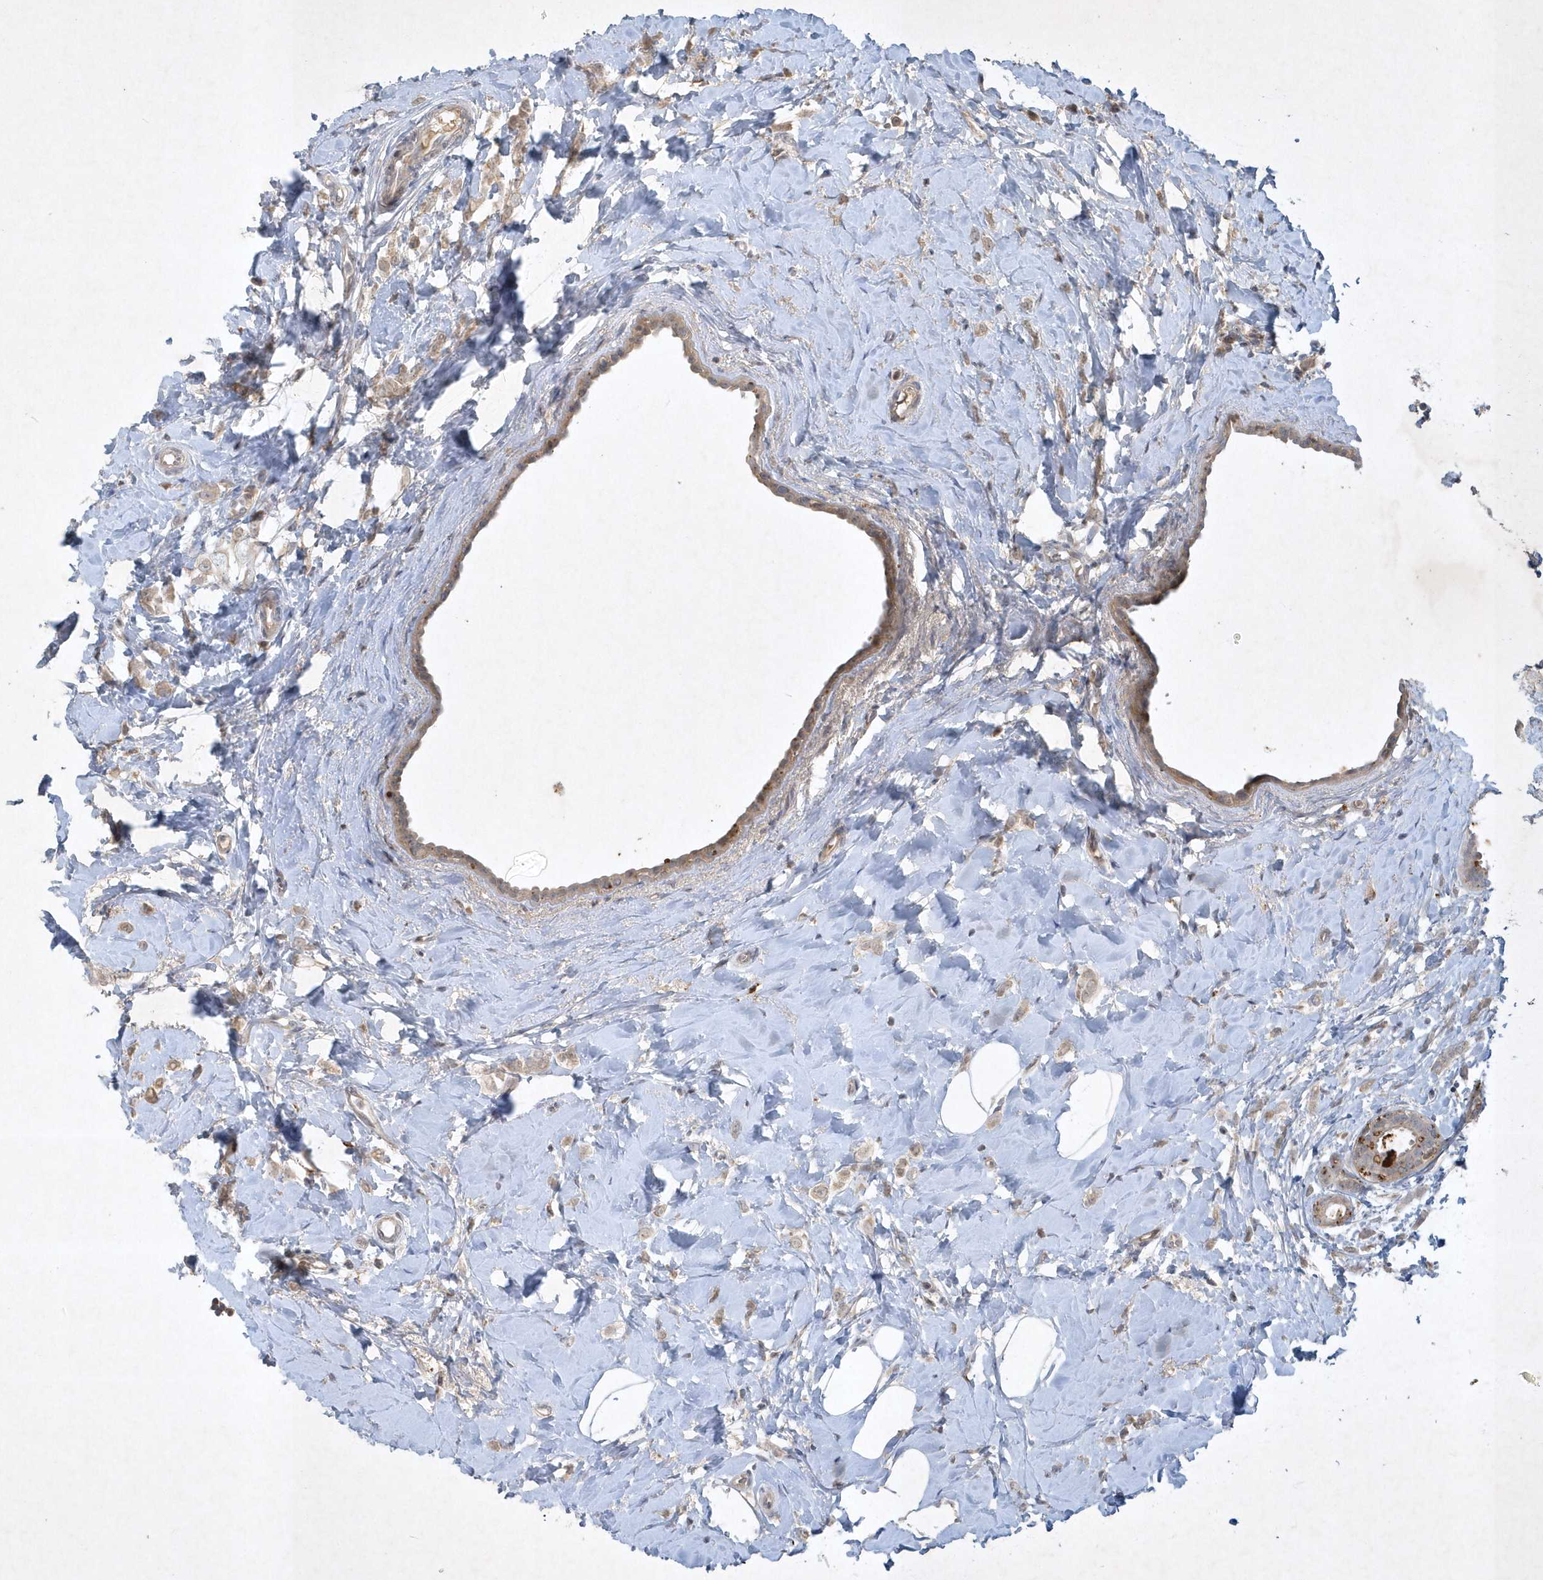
{"staining": {"intensity": "weak", "quantity": "25%-75%", "location": "cytoplasmic/membranous"}, "tissue": "breast cancer", "cell_type": "Tumor cells", "image_type": "cancer", "snomed": [{"axis": "morphology", "description": "Lobular carcinoma"}, {"axis": "topography", "description": "Breast"}], "caption": "IHC (DAB (3,3'-diaminobenzidine)) staining of breast cancer exhibits weak cytoplasmic/membranous protein positivity in about 25%-75% of tumor cells.", "gene": "THG1L", "patient": {"sex": "female", "age": 47}}